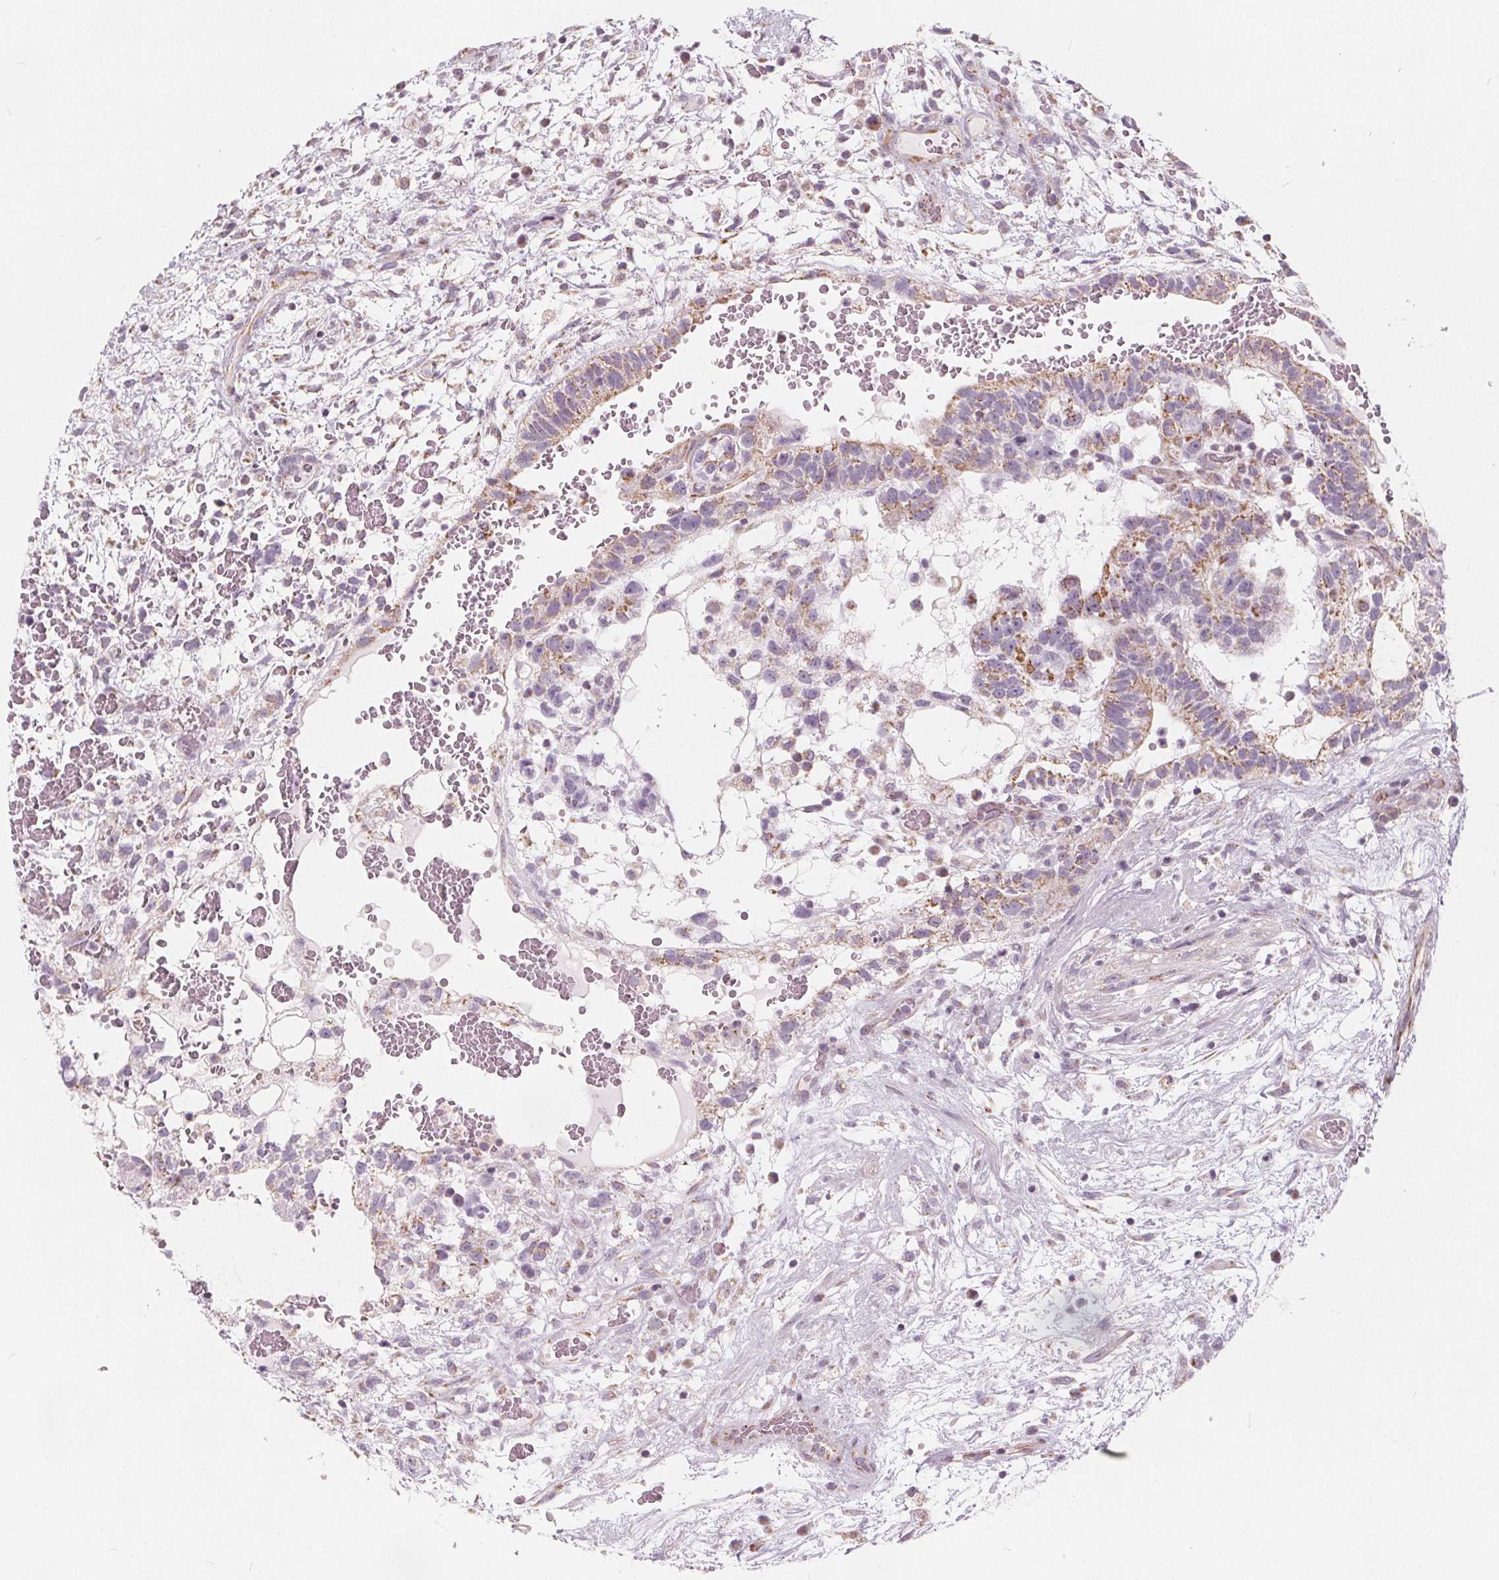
{"staining": {"intensity": "moderate", "quantity": "25%-75%", "location": "cytoplasmic/membranous"}, "tissue": "testis cancer", "cell_type": "Tumor cells", "image_type": "cancer", "snomed": [{"axis": "morphology", "description": "Normal tissue, NOS"}, {"axis": "morphology", "description": "Carcinoma, Embryonal, NOS"}, {"axis": "topography", "description": "Testis"}], "caption": "Protein analysis of testis embryonal carcinoma tissue shows moderate cytoplasmic/membranous staining in approximately 25%-75% of tumor cells. (brown staining indicates protein expression, while blue staining denotes nuclei).", "gene": "NUP210L", "patient": {"sex": "male", "age": 32}}